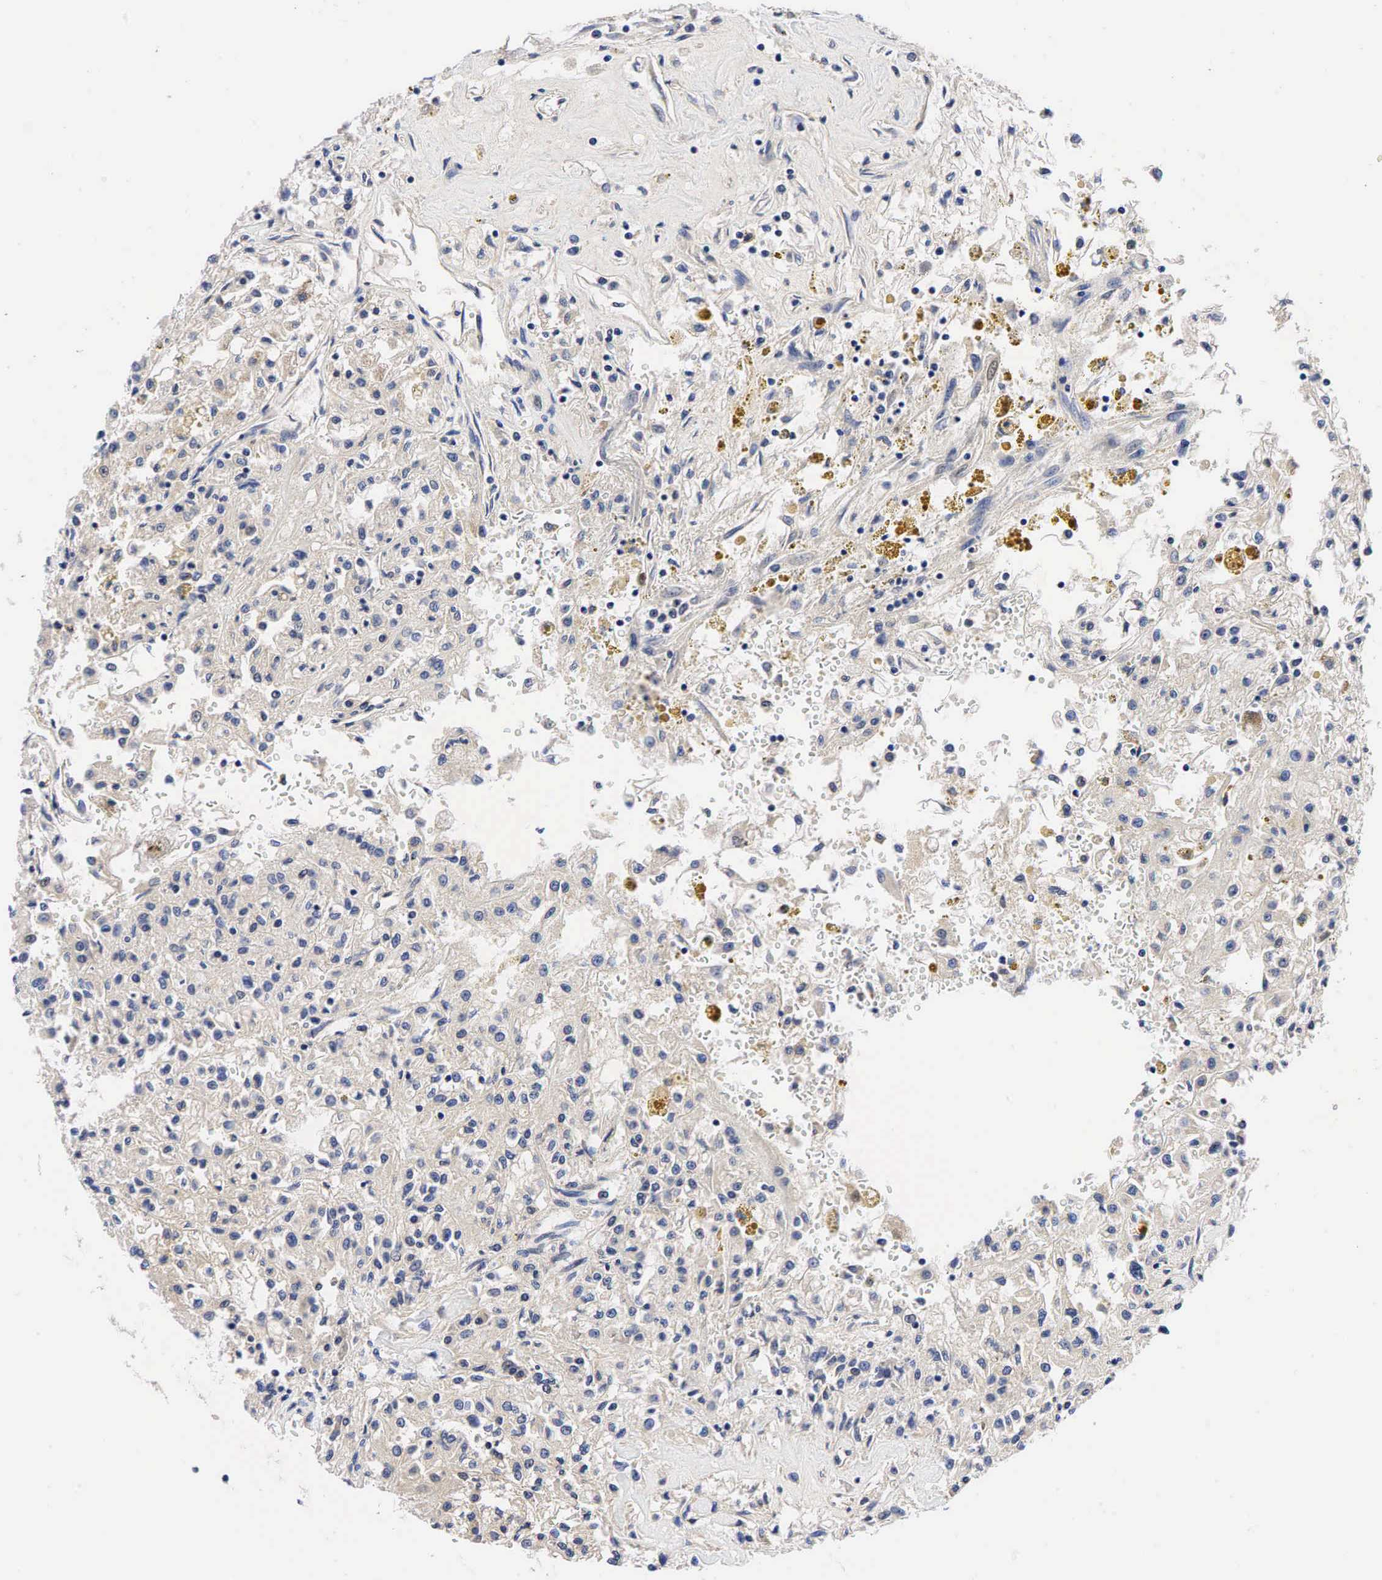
{"staining": {"intensity": "negative", "quantity": "none", "location": "none"}, "tissue": "renal cancer", "cell_type": "Tumor cells", "image_type": "cancer", "snomed": [{"axis": "morphology", "description": "Adenocarcinoma, NOS"}, {"axis": "topography", "description": "Kidney"}], "caption": "DAB (3,3'-diaminobenzidine) immunohistochemical staining of renal cancer (adenocarcinoma) demonstrates no significant positivity in tumor cells.", "gene": "CCND1", "patient": {"sex": "male", "age": 78}}